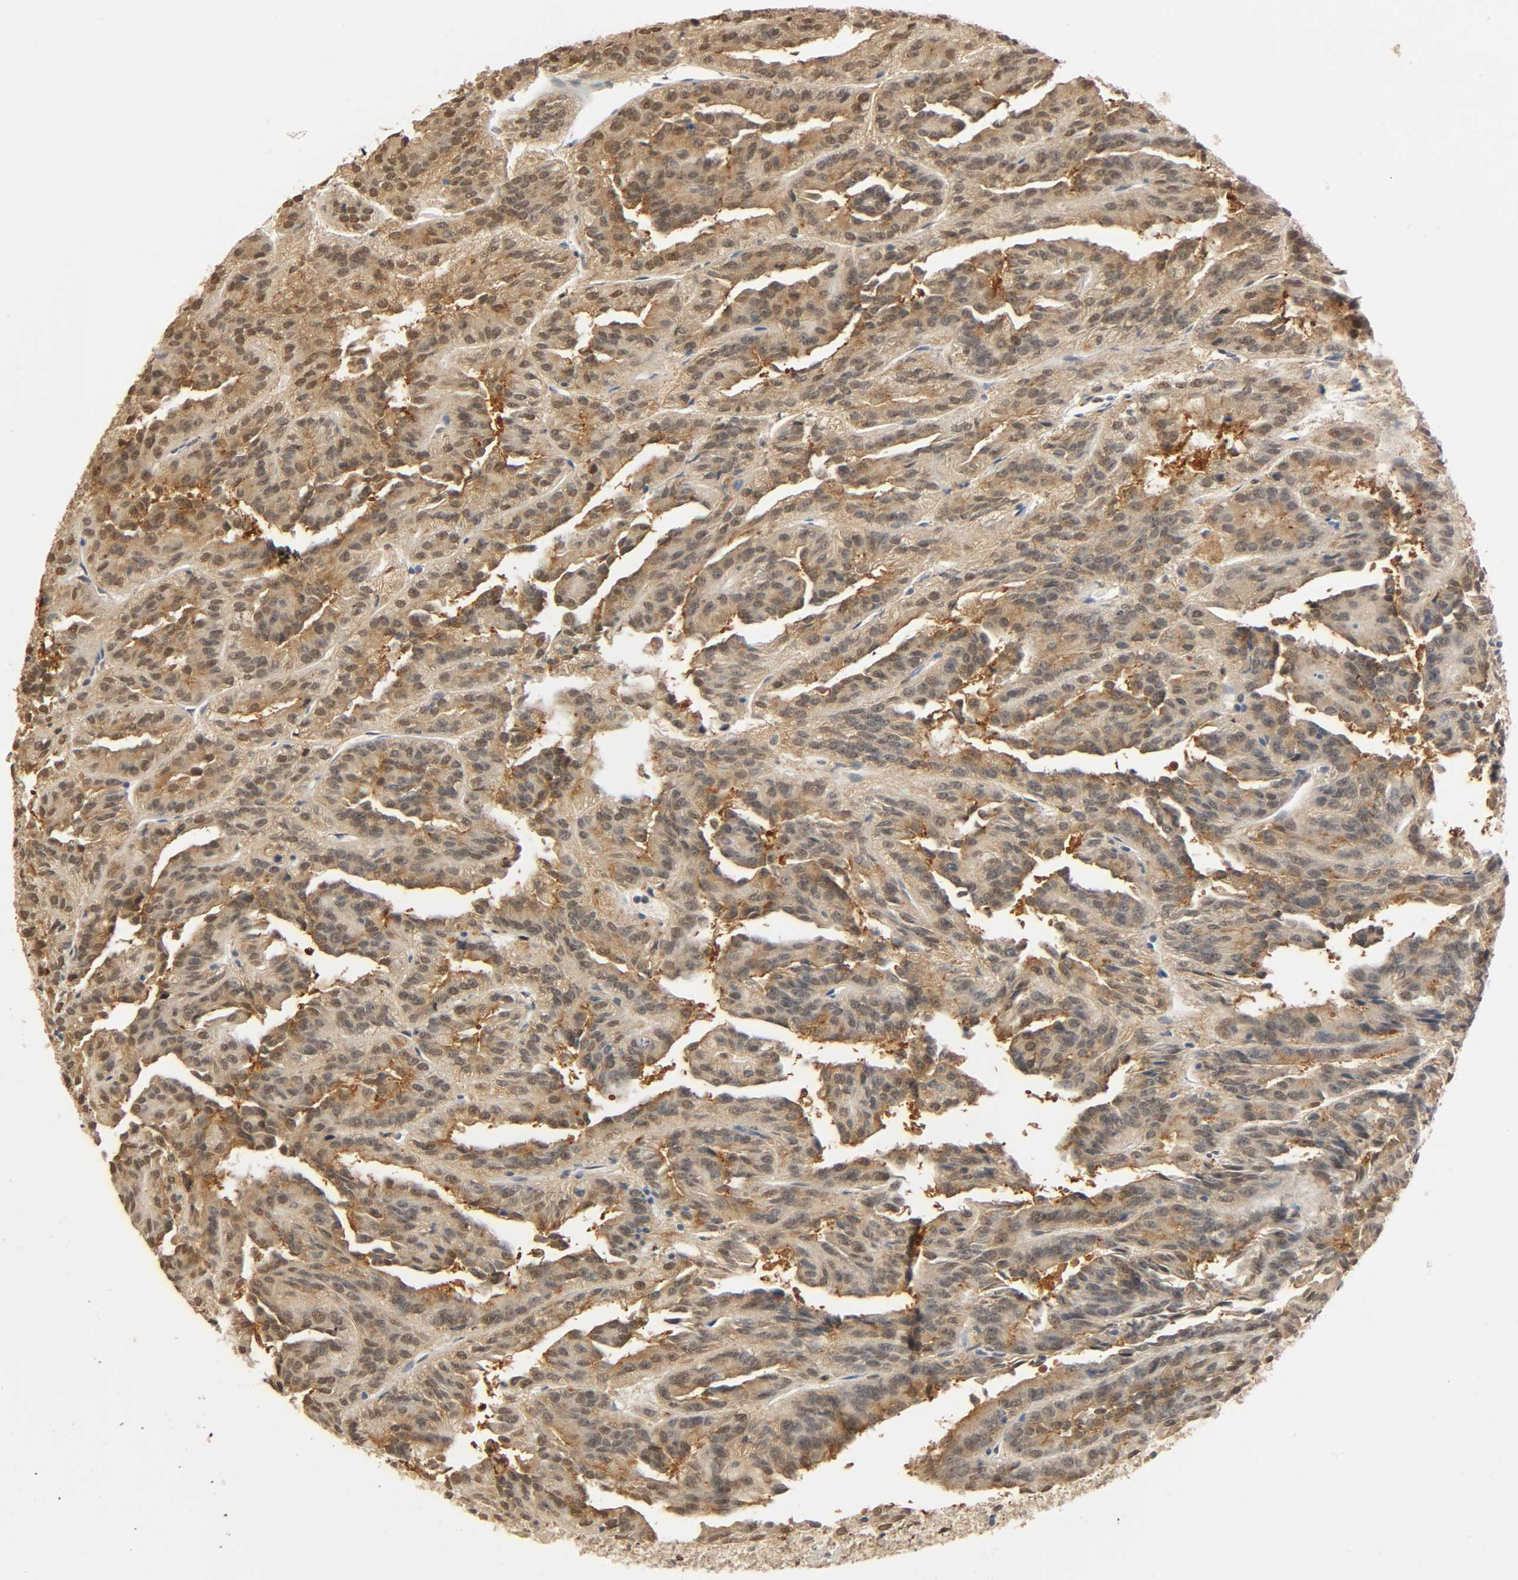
{"staining": {"intensity": "moderate", "quantity": ">75%", "location": "cytoplasmic/membranous"}, "tissue": "renal cancer", "cell_type": "Tumor cells", "image_type": "cancer", "snomed": [{"axis": "morphology", "description": "Adenocarcinoma, NOS"}, {"axis": "topography", "description": "Kidney"}], "caption": "Immunohistochemistry (IHC) (DAB (3,3'-diaminobenzidine)) staining of human adenocarcinoma (renal) displays moderate cytoplasmic/membranous protein expression in approximately >75% of tumor cells.", "gene": "ZFPM2", "patient": {"sex": "male", "age": 46}}